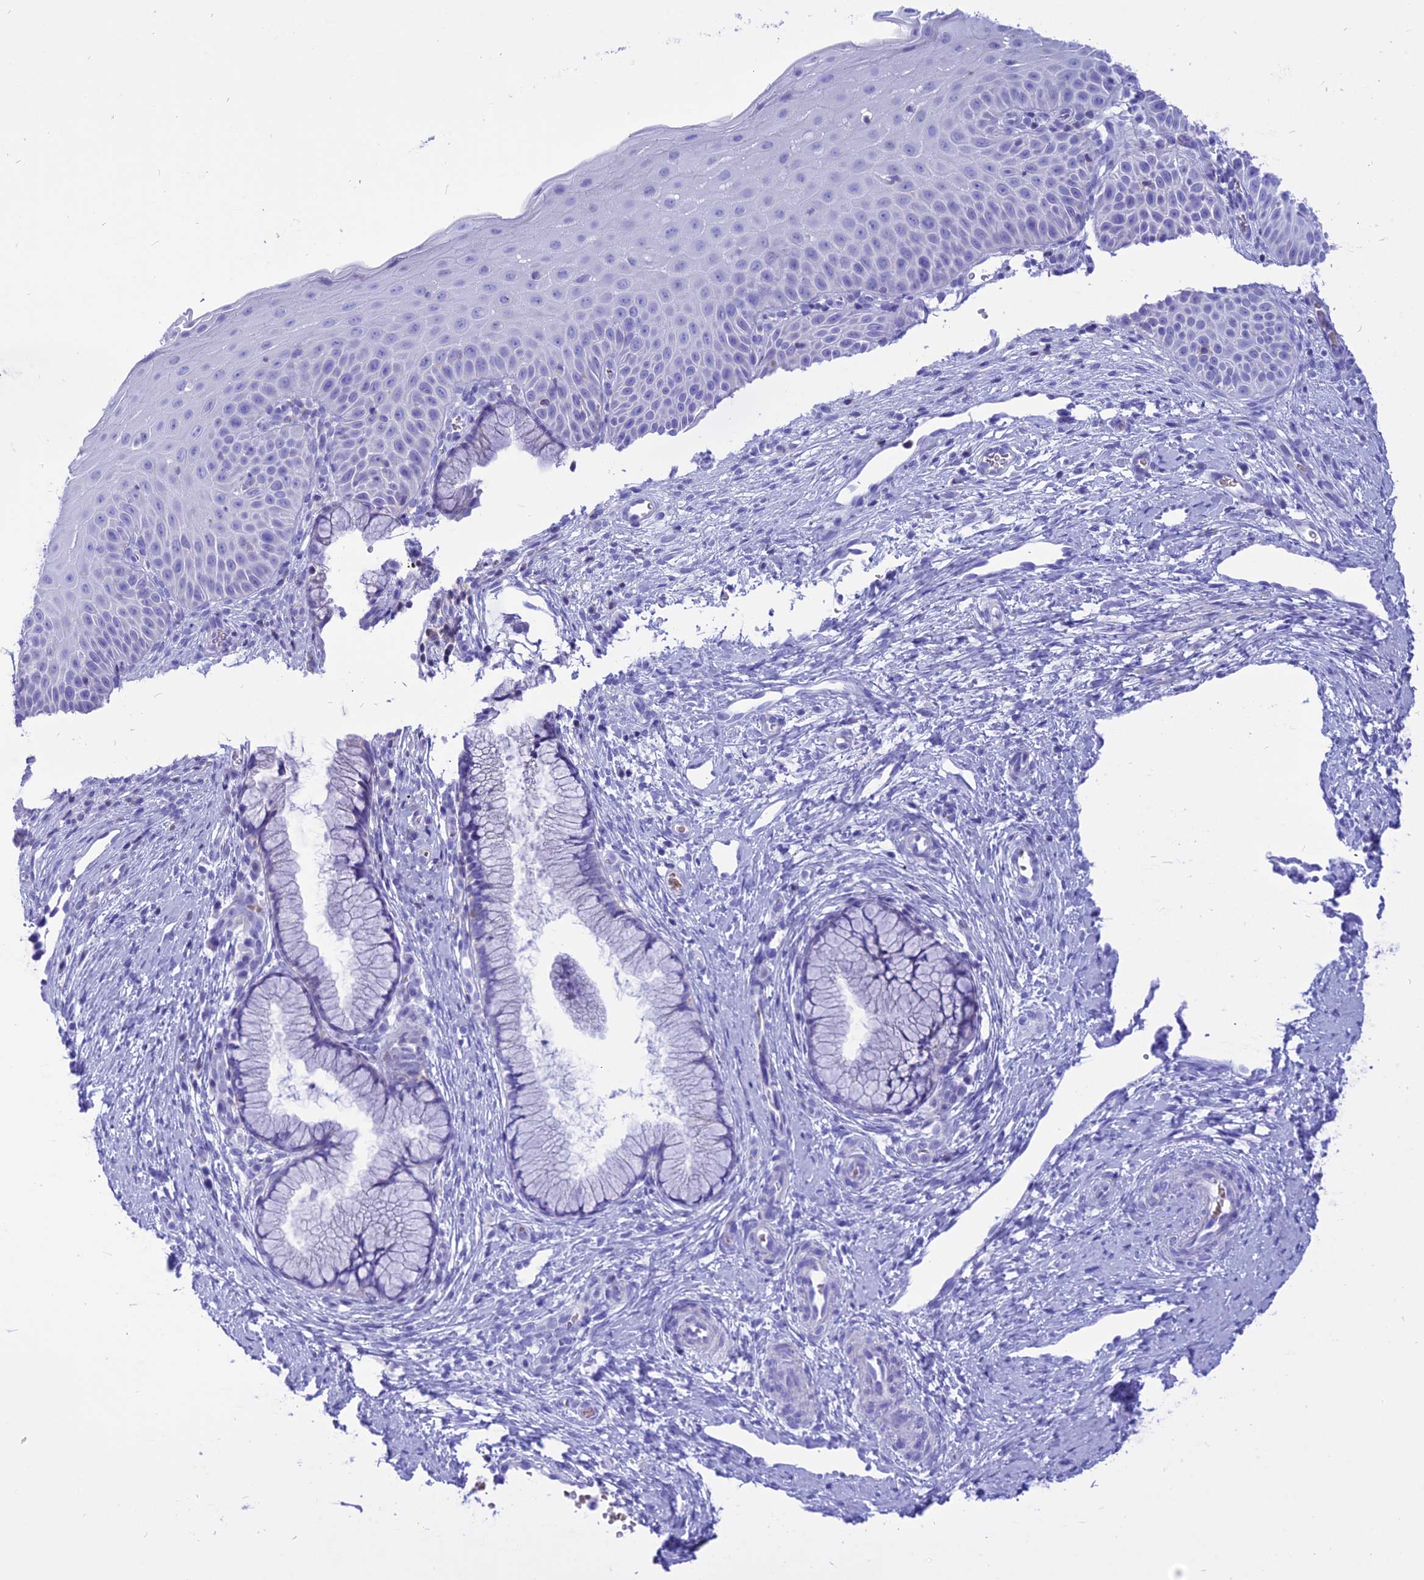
{"staining": {"intensity": "negative", "quantity": "none", "location": "none"}, "tissue": "cervix", "cell_type": "Glandular cells", "image_type": "normal", "snomed": [{"axis": "morphology", "description": "Normal tissue, NOS"}, {"axis": "topography", "description": "Cervix"}], "caption": "There is no significant positivity in glandular cells of cervix. Brightfield microscopy of immunohistochemistry (IHC) stained with DAB (brown) and hematoxylin (blue), captured at high magnification.", "gene": "GLYATL1B", "patient": {"sex": "female", "age": 36}}